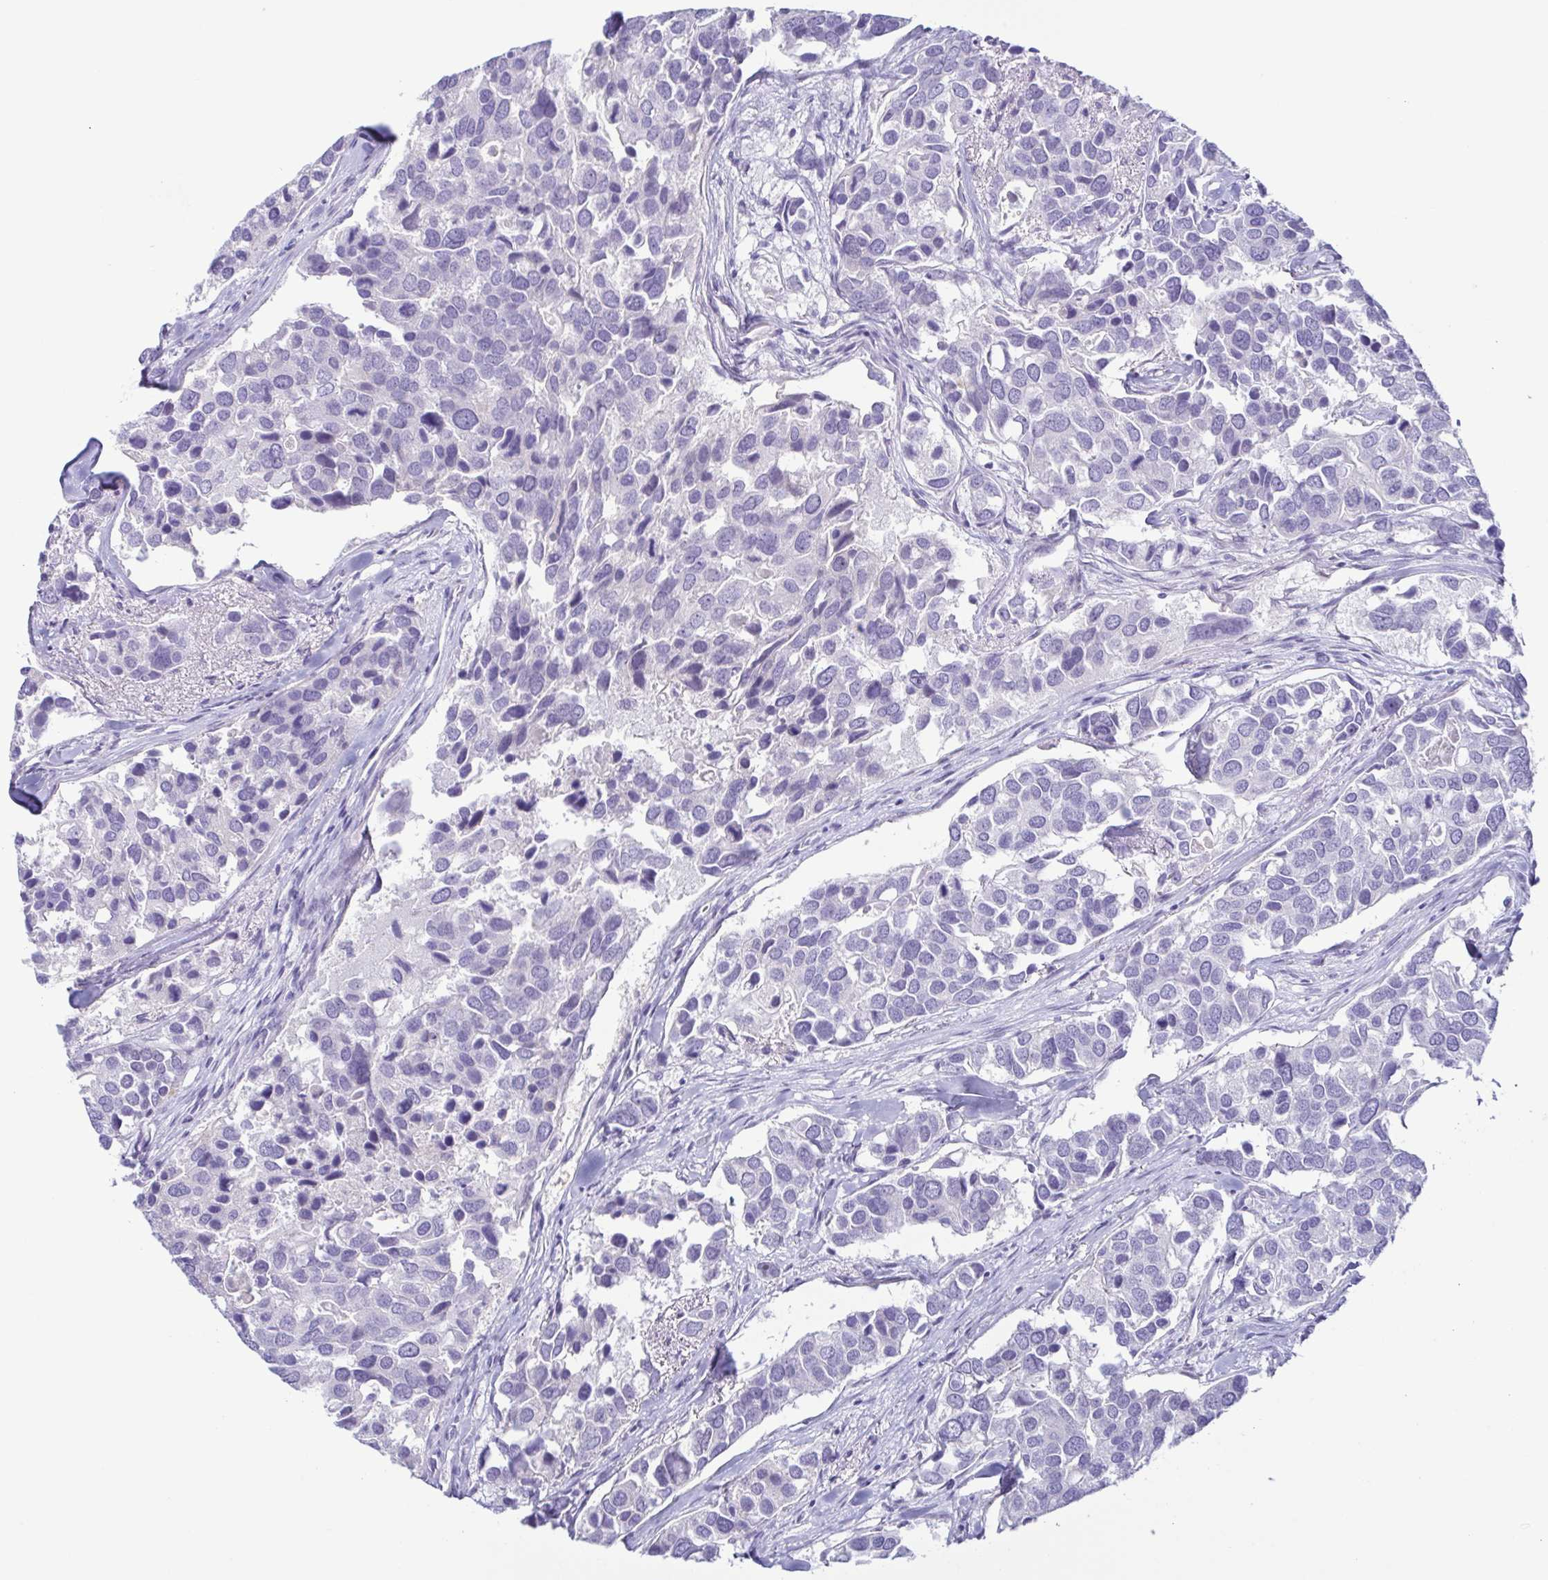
{"staining": {"intensity": "negative", "quantity": "none", "location": "none"}, "tissue": "breast cancer", "cell_type": "Tumor cells", "image_type": "cancer", "snomed": [{"axis": "morphology", "description": "Duct carcinoma"}, {"axis": "topography", "description": "Breast"}], "caption": "A high-resolution micrograph shows immunohistochemistry staining of breast cancer, which shows no significant staining in tumor cells.", "gene": "AZU1", "patient": {"sex": "female", "age": 83}}